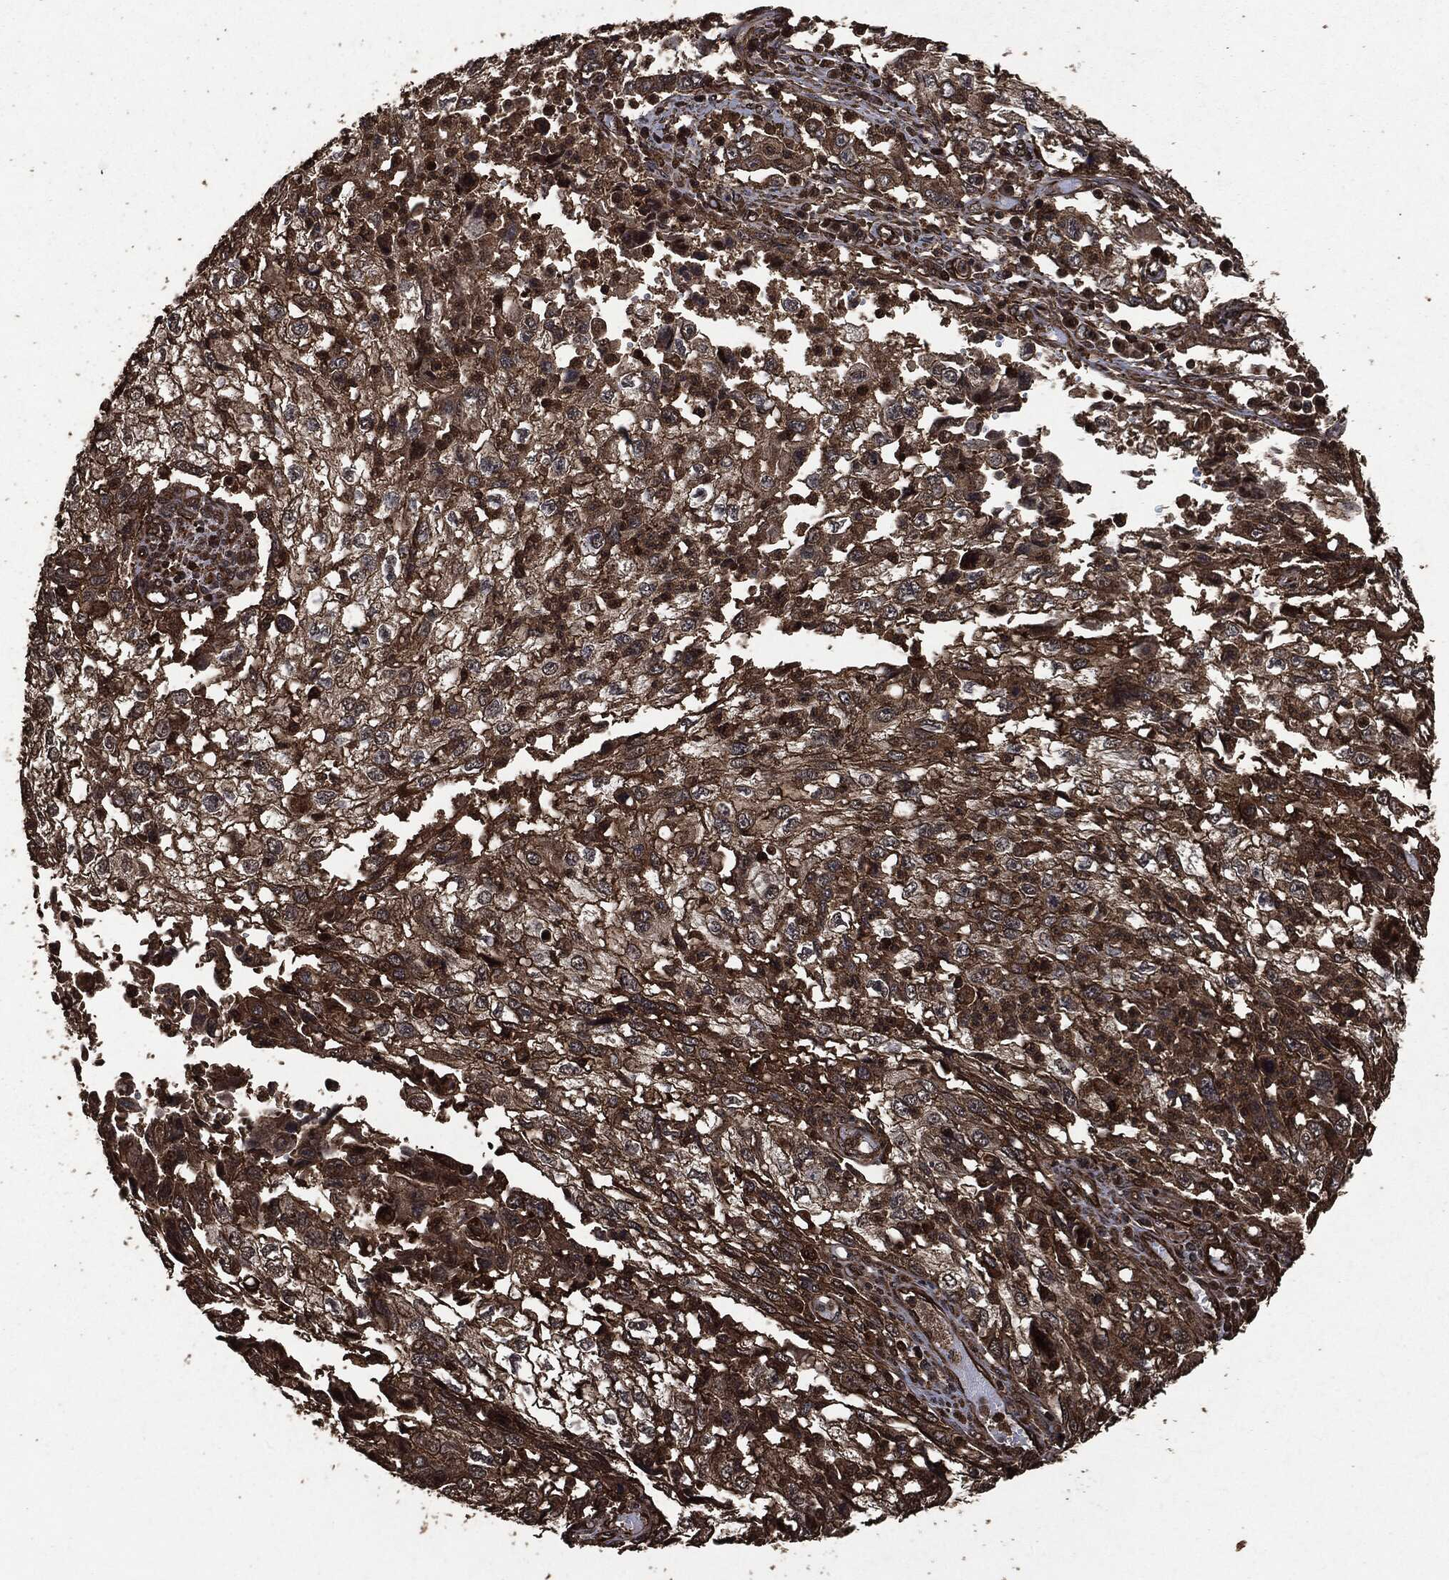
{"staining": {"intensity": "strong", "quantity": "25%-75%", "location": "cytoplasmic/membranous"}, "tissue": "cervical cancer", "cell_type": "Tumor cells", "image_type": "cancer", "snomed": [{"axis": "morphology", "description": "Squamous cell carcinoma, NOS"}, {"axis": "topography", "description": "Cervix"}], "caption": "Immunohistochemical staining of cervical cancer reveals high levels of strong cytoplasmic/membranous protein staining in about 25%-75% of tumor cells.", "gene": "HRAS", "patient": {"sex": "female", "age": 36}}